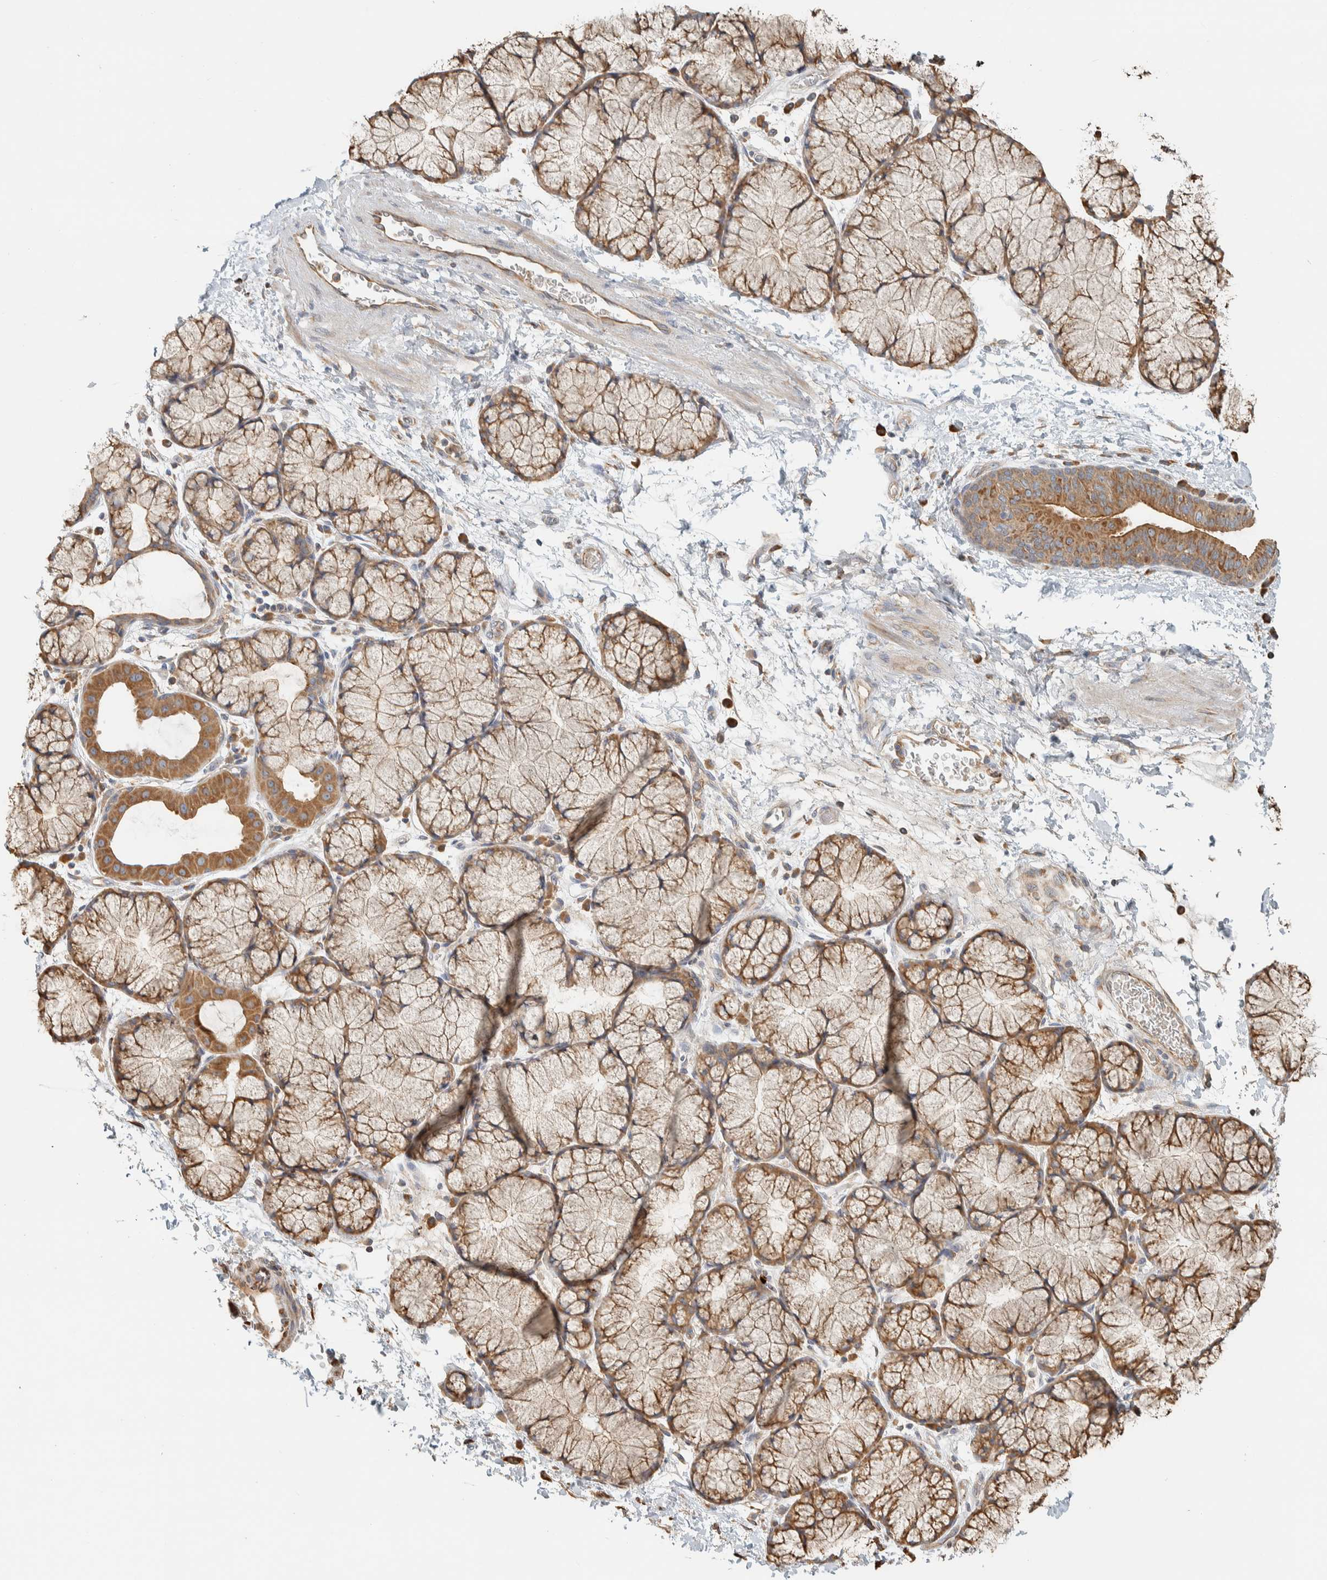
{"staining": {"intensity": "moderate", "quantity": ">75%", "location": "cytoplasmic/membranous"}, "tissue": "esophagus", "cell_type": "Squamous epithelial cells", "image_type": "normal", "snomed": [{"axis": "morphology", "description": "Normal tissue, NOS"}, {"axis": "topography", "description": "Esophagus"}], "caption": "Moderate cytoplasmic/membranous expression is identified in approximately >75% of squamous epithelial cells in unremarkable esophagus.", "gene": "RAB11FIP1", "patient": {"sex": "male", "age": 48}}